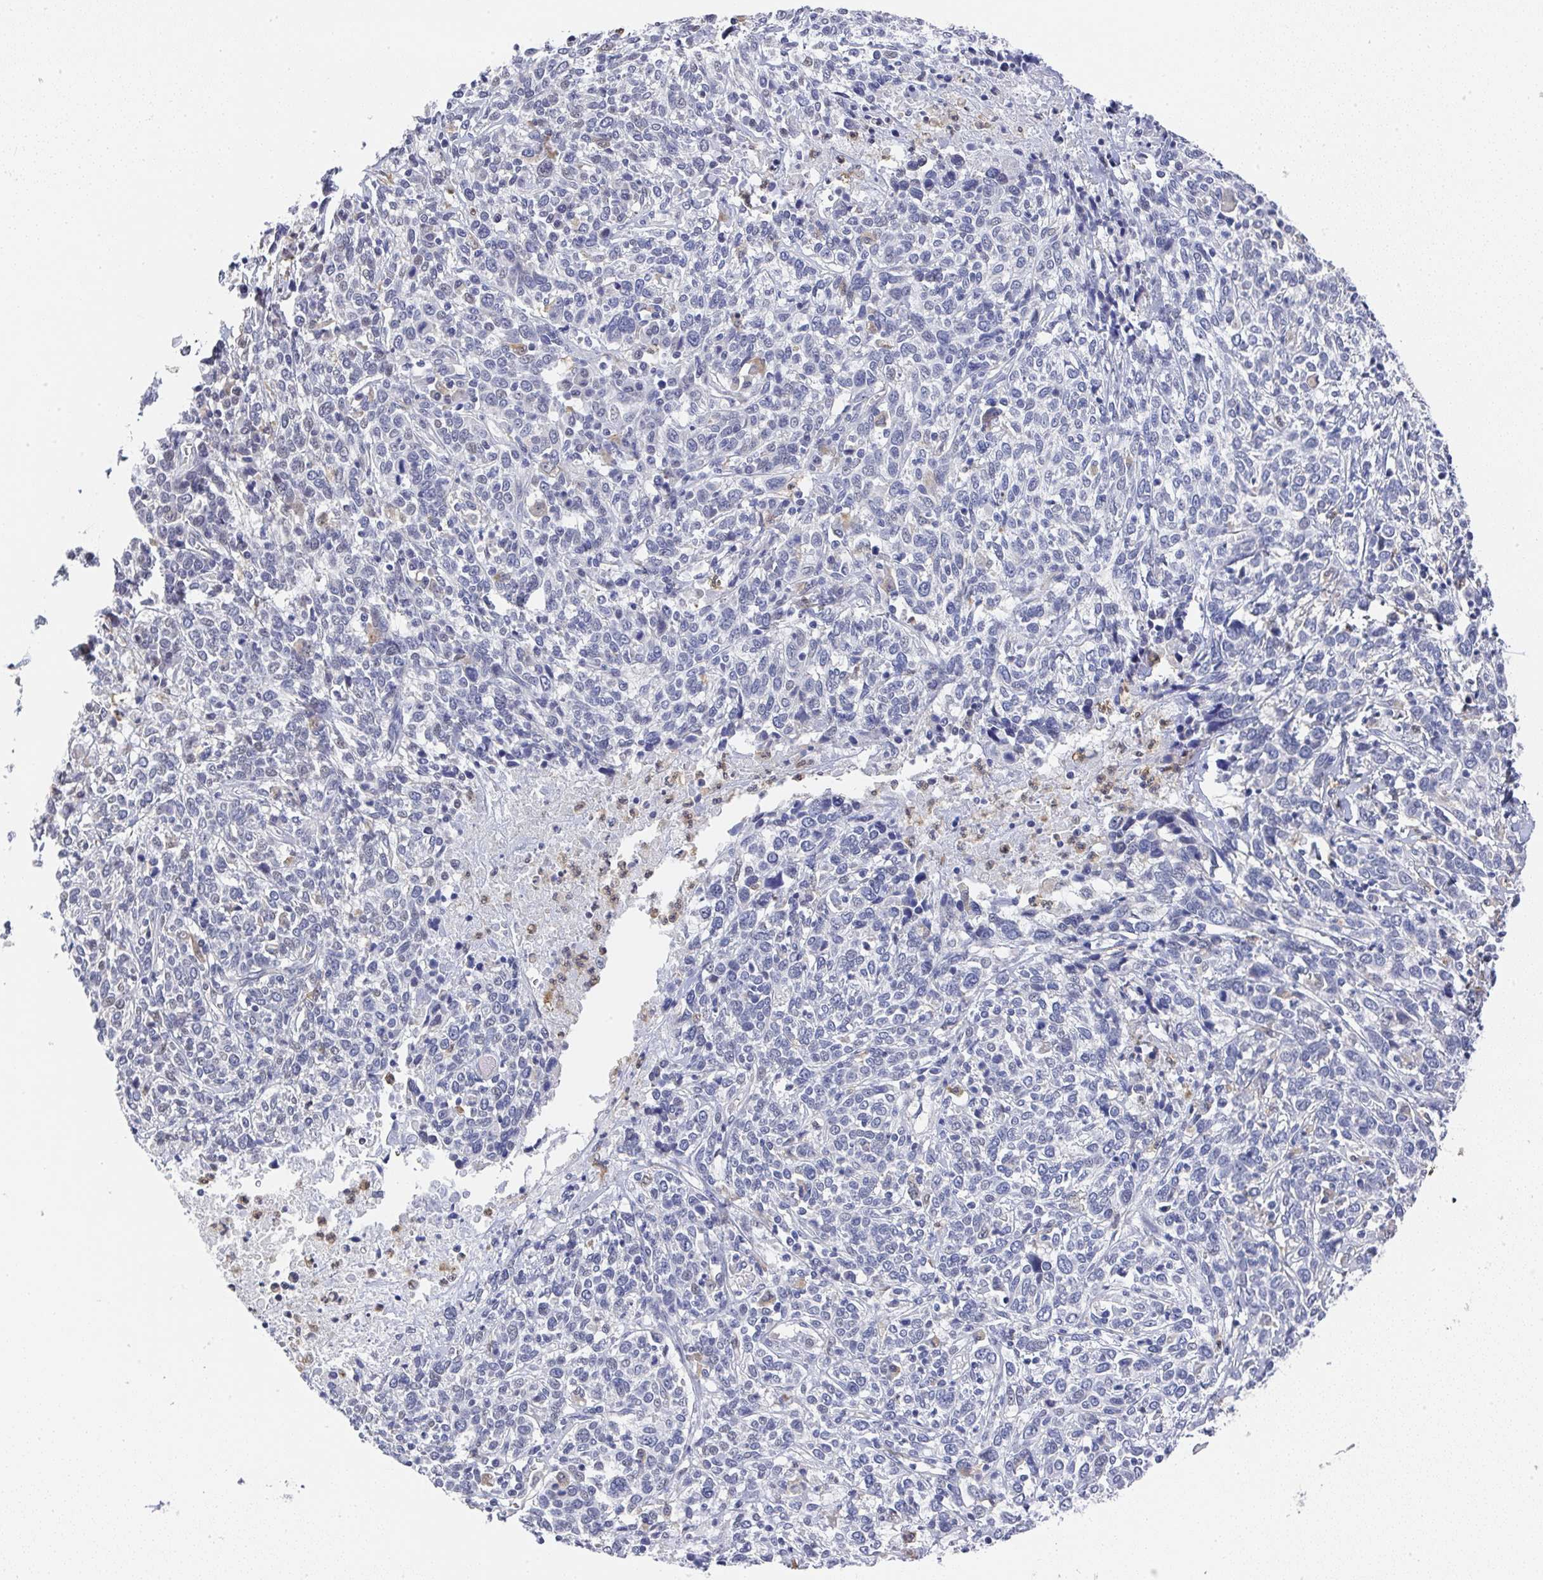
{"staining": {"intensity": "negative", "quantity": "none", "location": "none"}, "tissue": "cervical cancer", "cell_type": "Tumor cells", "image_type": "cancer", "snomed": [{"axis": "morphology", "description": "Squamous cell carcinoma, NOS"}, {"axis": "topography", "description": "Cervix"}], "caption": "Tumor cells are negative for protein expression in human cervical squamous cell carcinoma. The staining is performed using DAB brown chromogen with nuclei counter-stained in using hematoxylin.", "gene": "NCF1", "patient": {"sex": "female", "age": 46}}